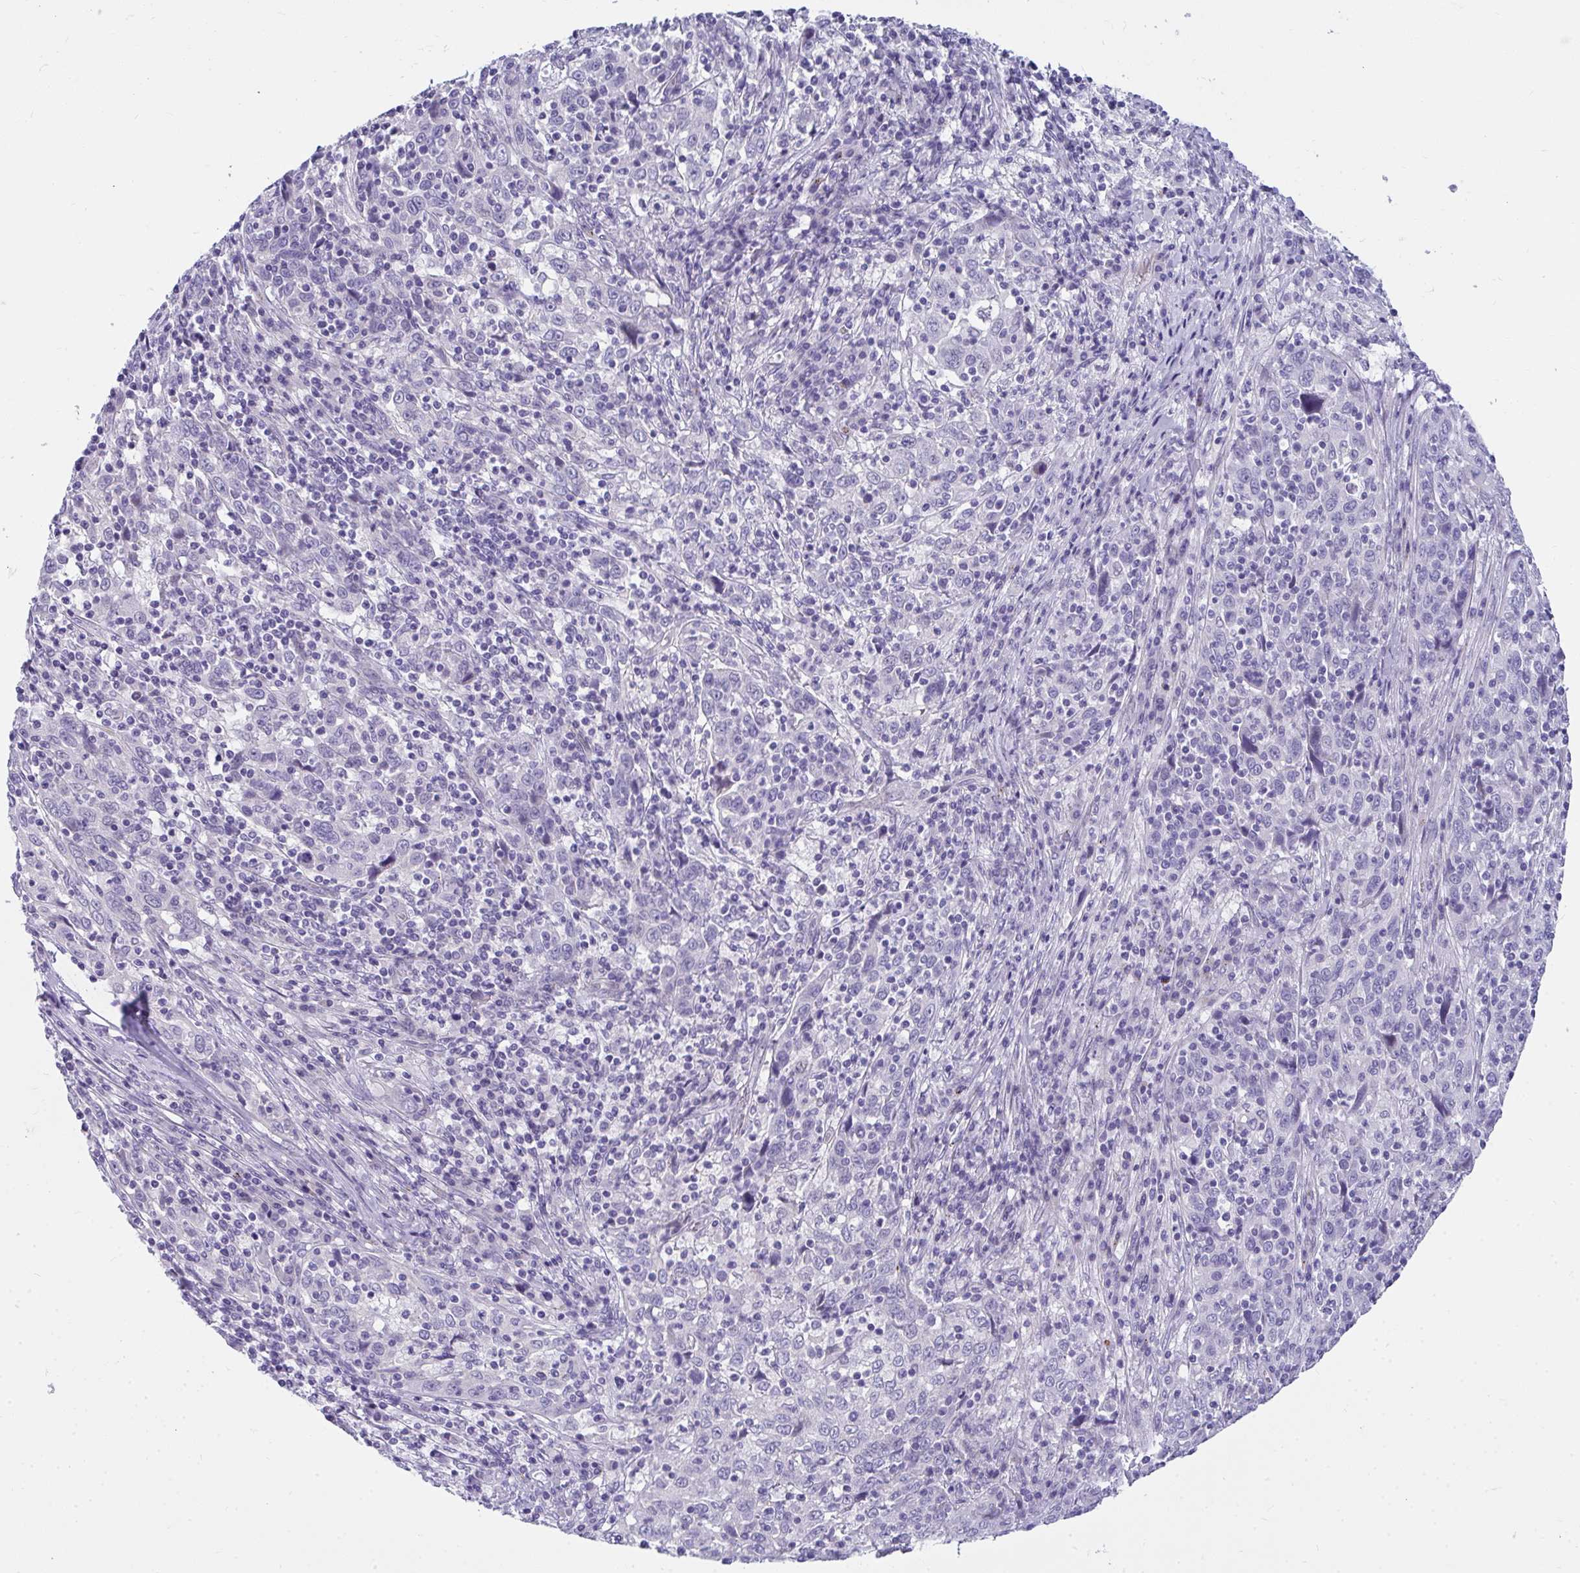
{"staining": {"intensity": "negative", "quantity": "none", "location": "none"}, "tissue": "cervical cancer", "cell_type": "Tumor cells", "image_type": "cancer", "snomed": [{"axis": "morphology", "description": "Squamous cell carcinoma, NOS"}, {"axis": "topography", "description": "Cervix"}], "caption": "Human squamous cell carcinoma (cervical) stained for a protein using immunohistochemistry exhibits no staining in tumor cells.", "gene": "TSBP1", "patient": {"sex": "female", "age": 46}}